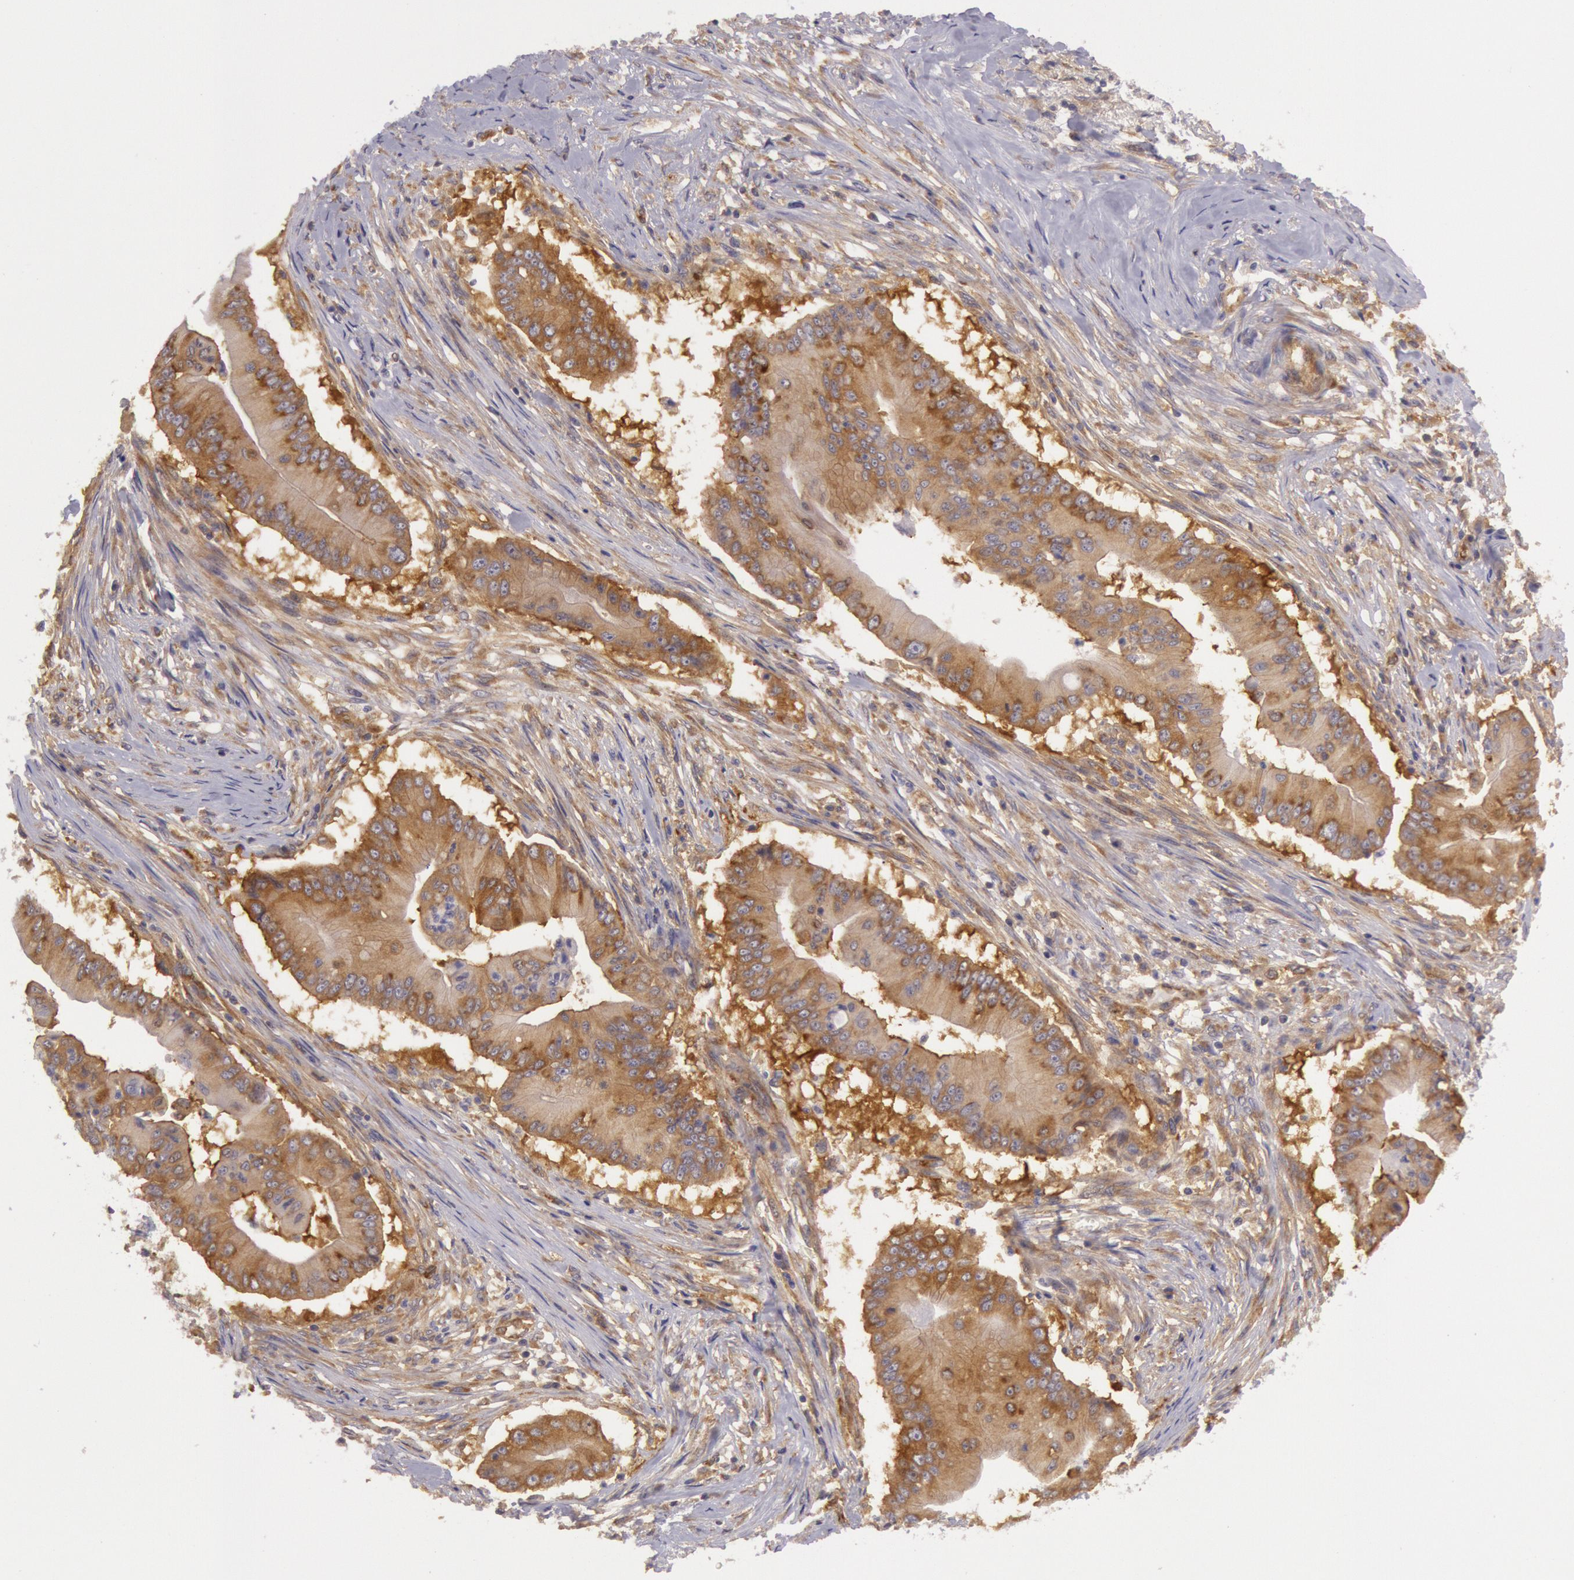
{"staining": {"intensity": "moderate", "quantity": ">75%", "location": "cytoplasmic/membranous"}, "tissue": "pancreatic cancer", "cell_type": "Tumor cells", "image_type": "cancer", "snomed": [{"axis": "morphology", "description": "Adenocarcinoma, NOS"}, {"axis": "topography", "description": "Pancreas"}], "caption": "Protein positivity by immunohistochemistry displays moderate cytoplasmic/membranous expression in approximately >75% of tumor cells in adenocarcinoma (pancreatic).", "gene": "CHUK", "patient": {"sex": "male", "age": 62}}